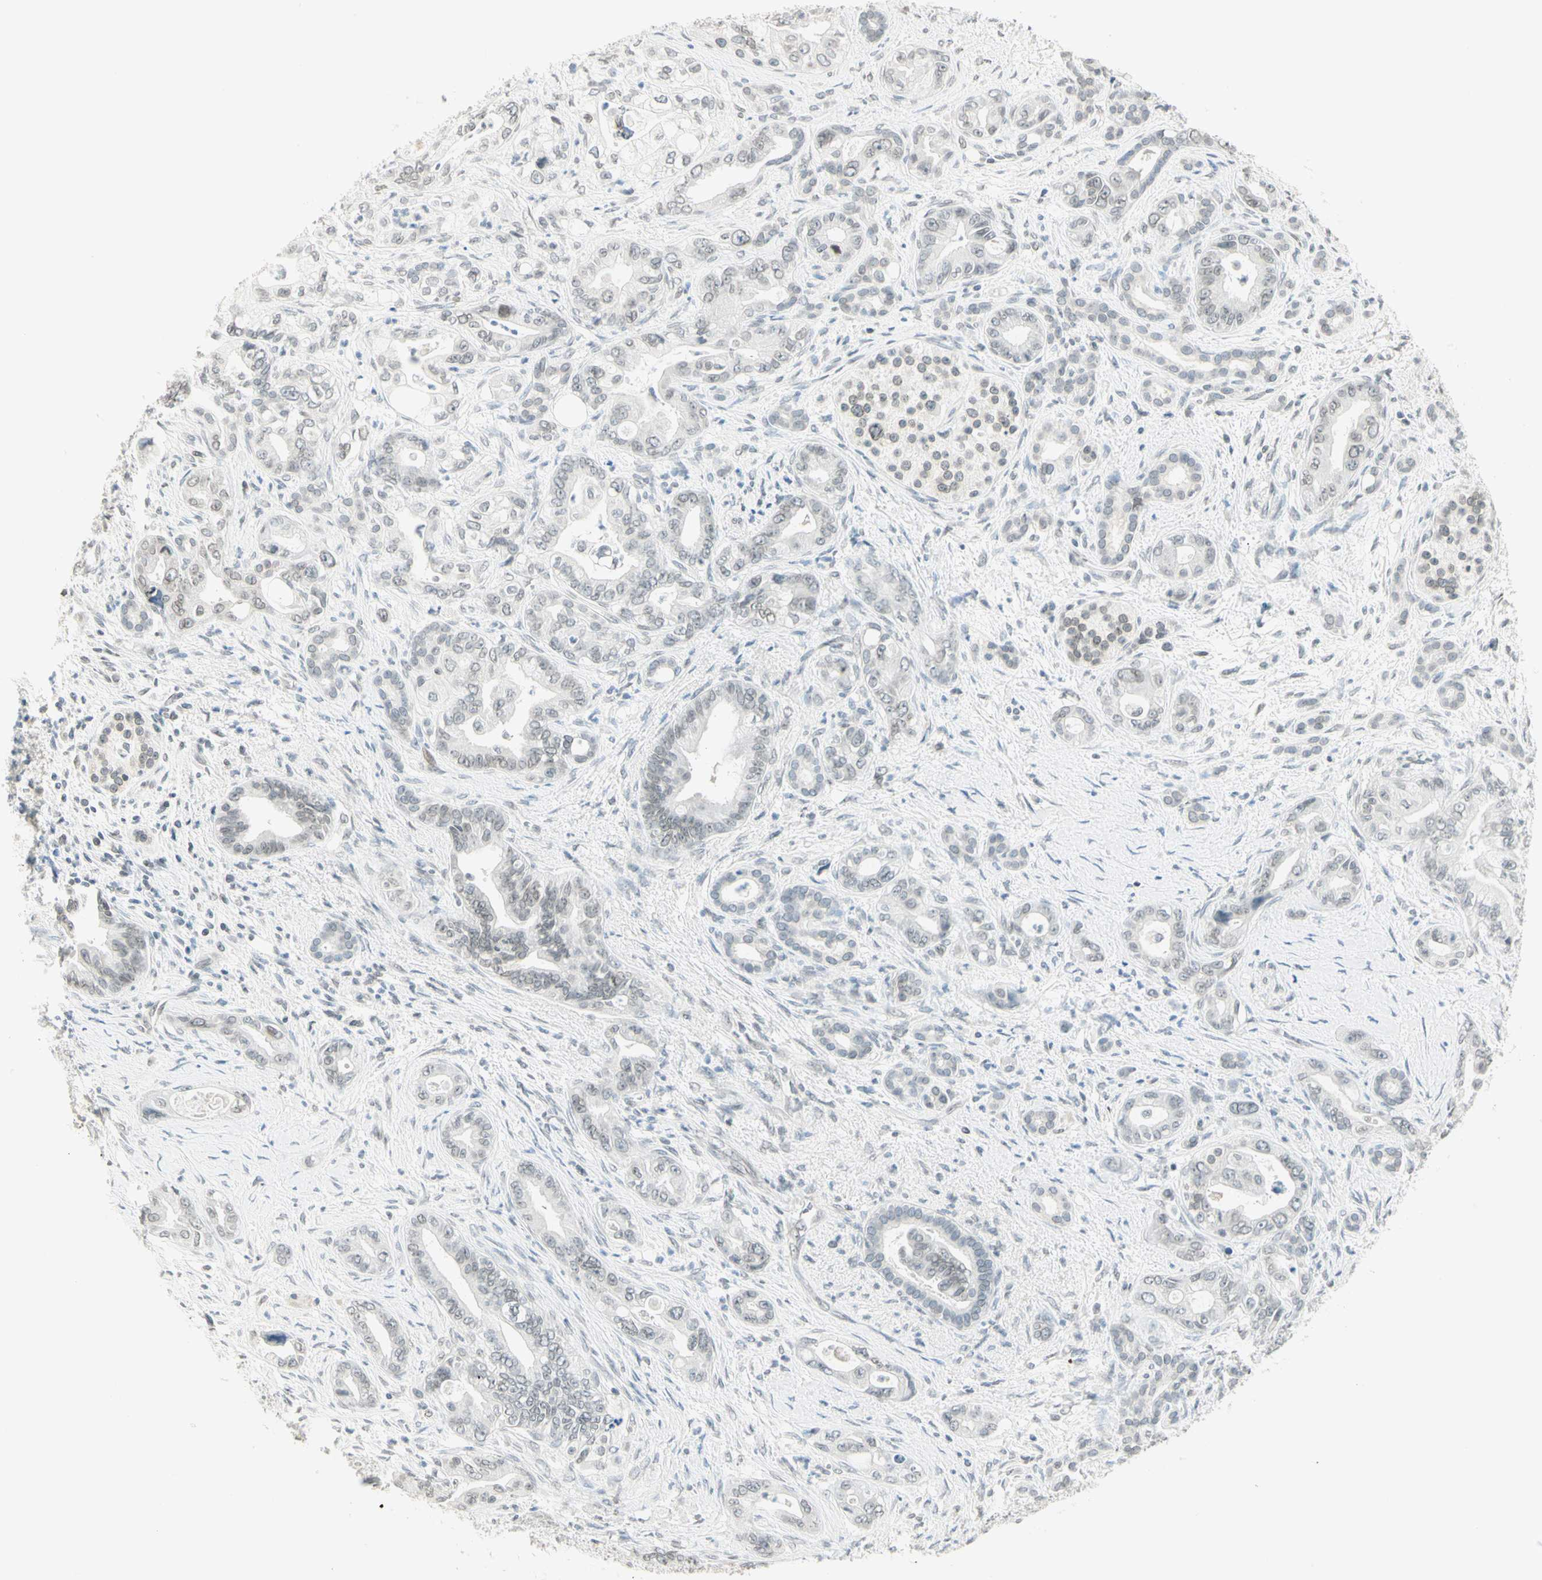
{"staining": {"intensity": "negative", "quantity": "none", "location": "none"}, "tissue": "pancreatic cancer", "cell_type": "Tumor cells", "image_type": "cancer", "snomed": [{"axis": "morphology", "description": "Adenocarcinoma, NOS"}, {"axis": "topography", "description": "Pancreas"}], "caption": "This is a photomicrograph of immunohistochemistry staining of pancreatic cancer (adenocarcinoma), which shows no staining in tumor cells.", "gene": "BCAN", "patient": {"sex": "male", "age": 70}}